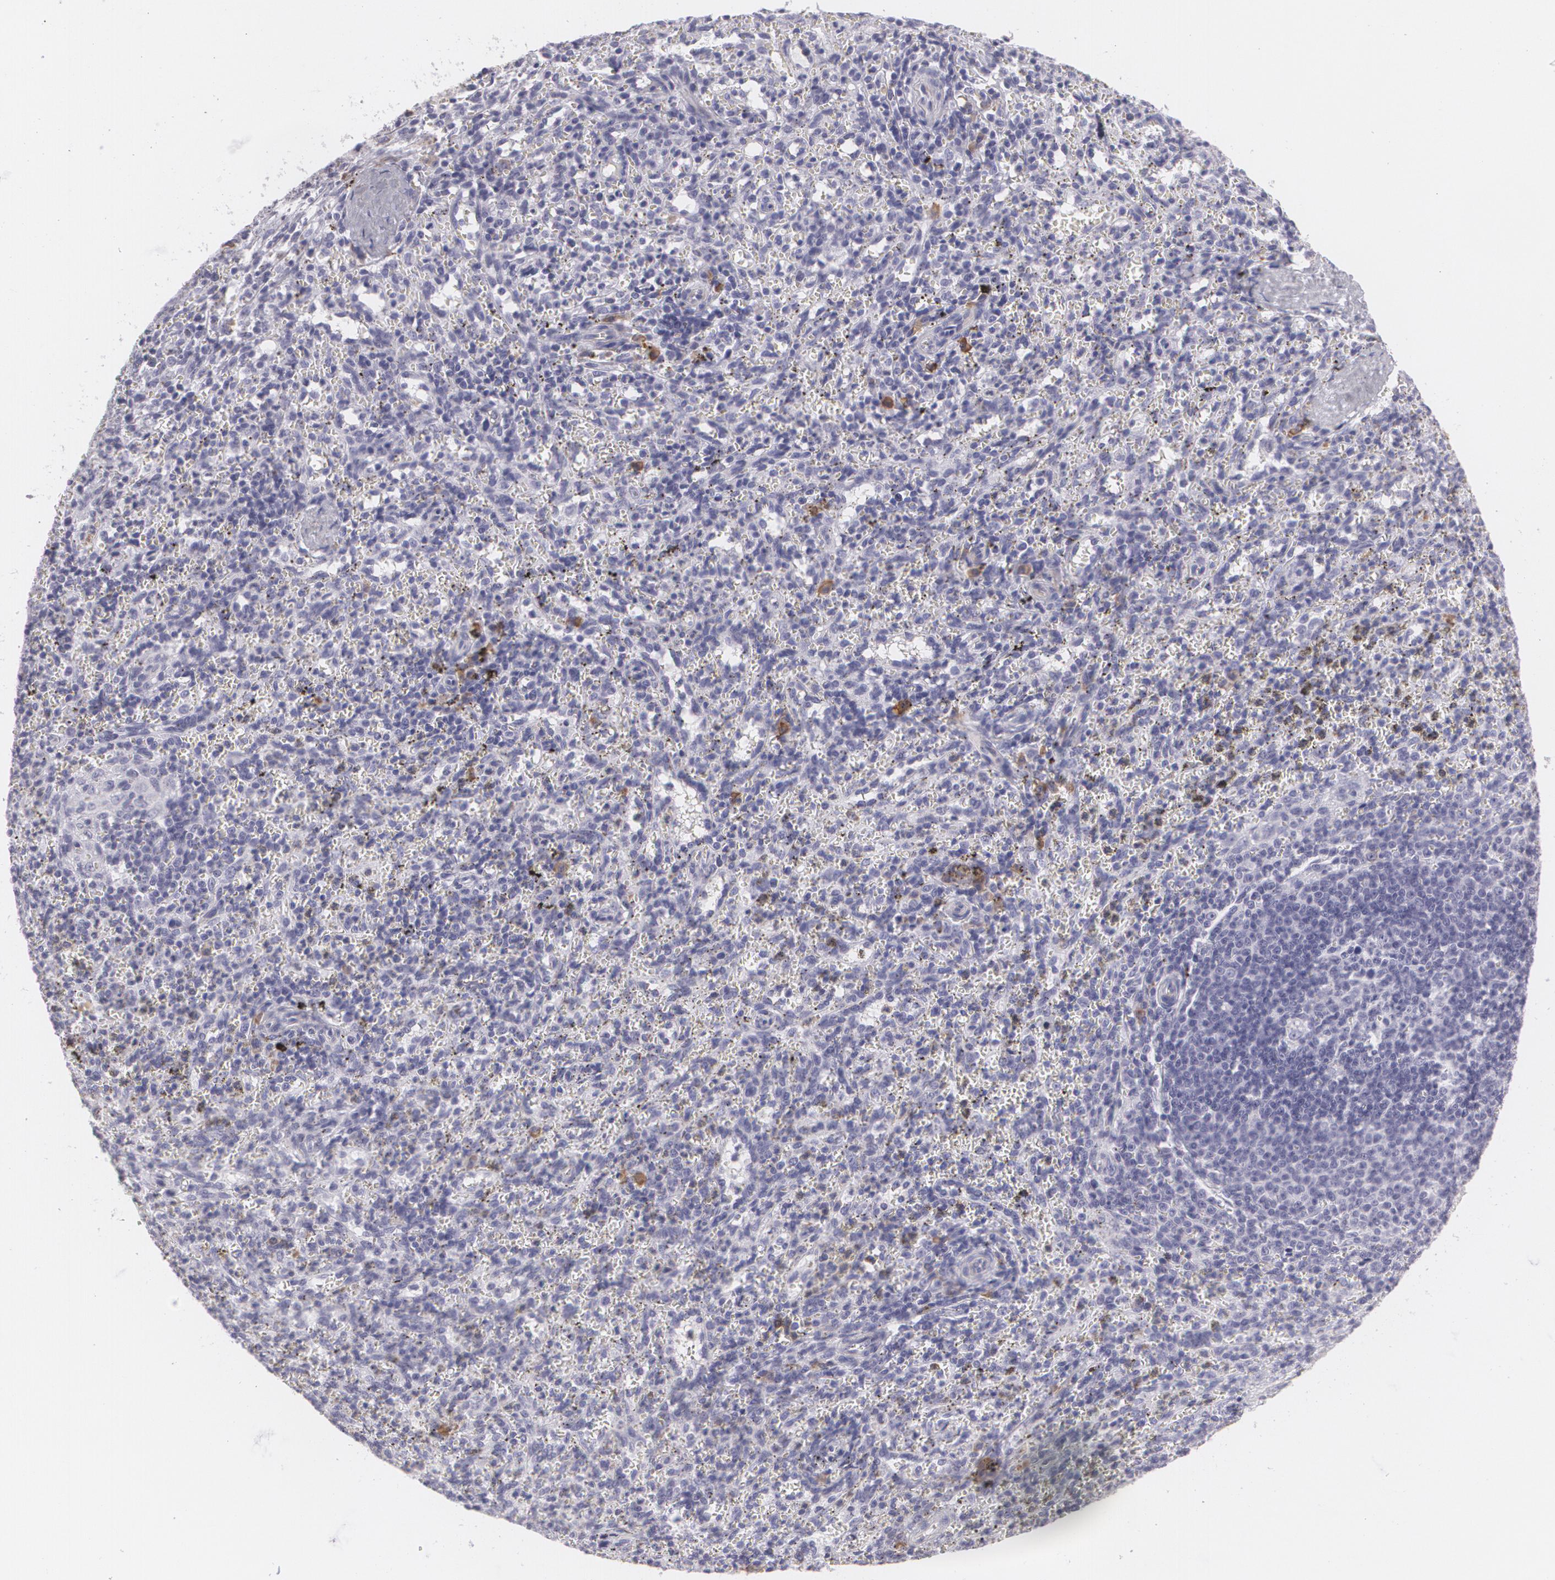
{"staining": {"intensity": "weak", "quantity": "<25%", "location": "cytoplasmic/membranous"}, "tissue": "spleen", "cell_type": "Cells in red pulp", "image_type": "normal", "snomed": [{"axis": "morphology", "description": "Normal tissue, NOS"}, {"axis": "topography", "description": "Spleen"}], "caption": "This is a photomicrograph of immunohistochemistry (IHC) staining of unremarkable spleen, which shows no staining in cells in red pulp.", "gene": "MAP2", "patient": {"sex": "female", "age": 10}}